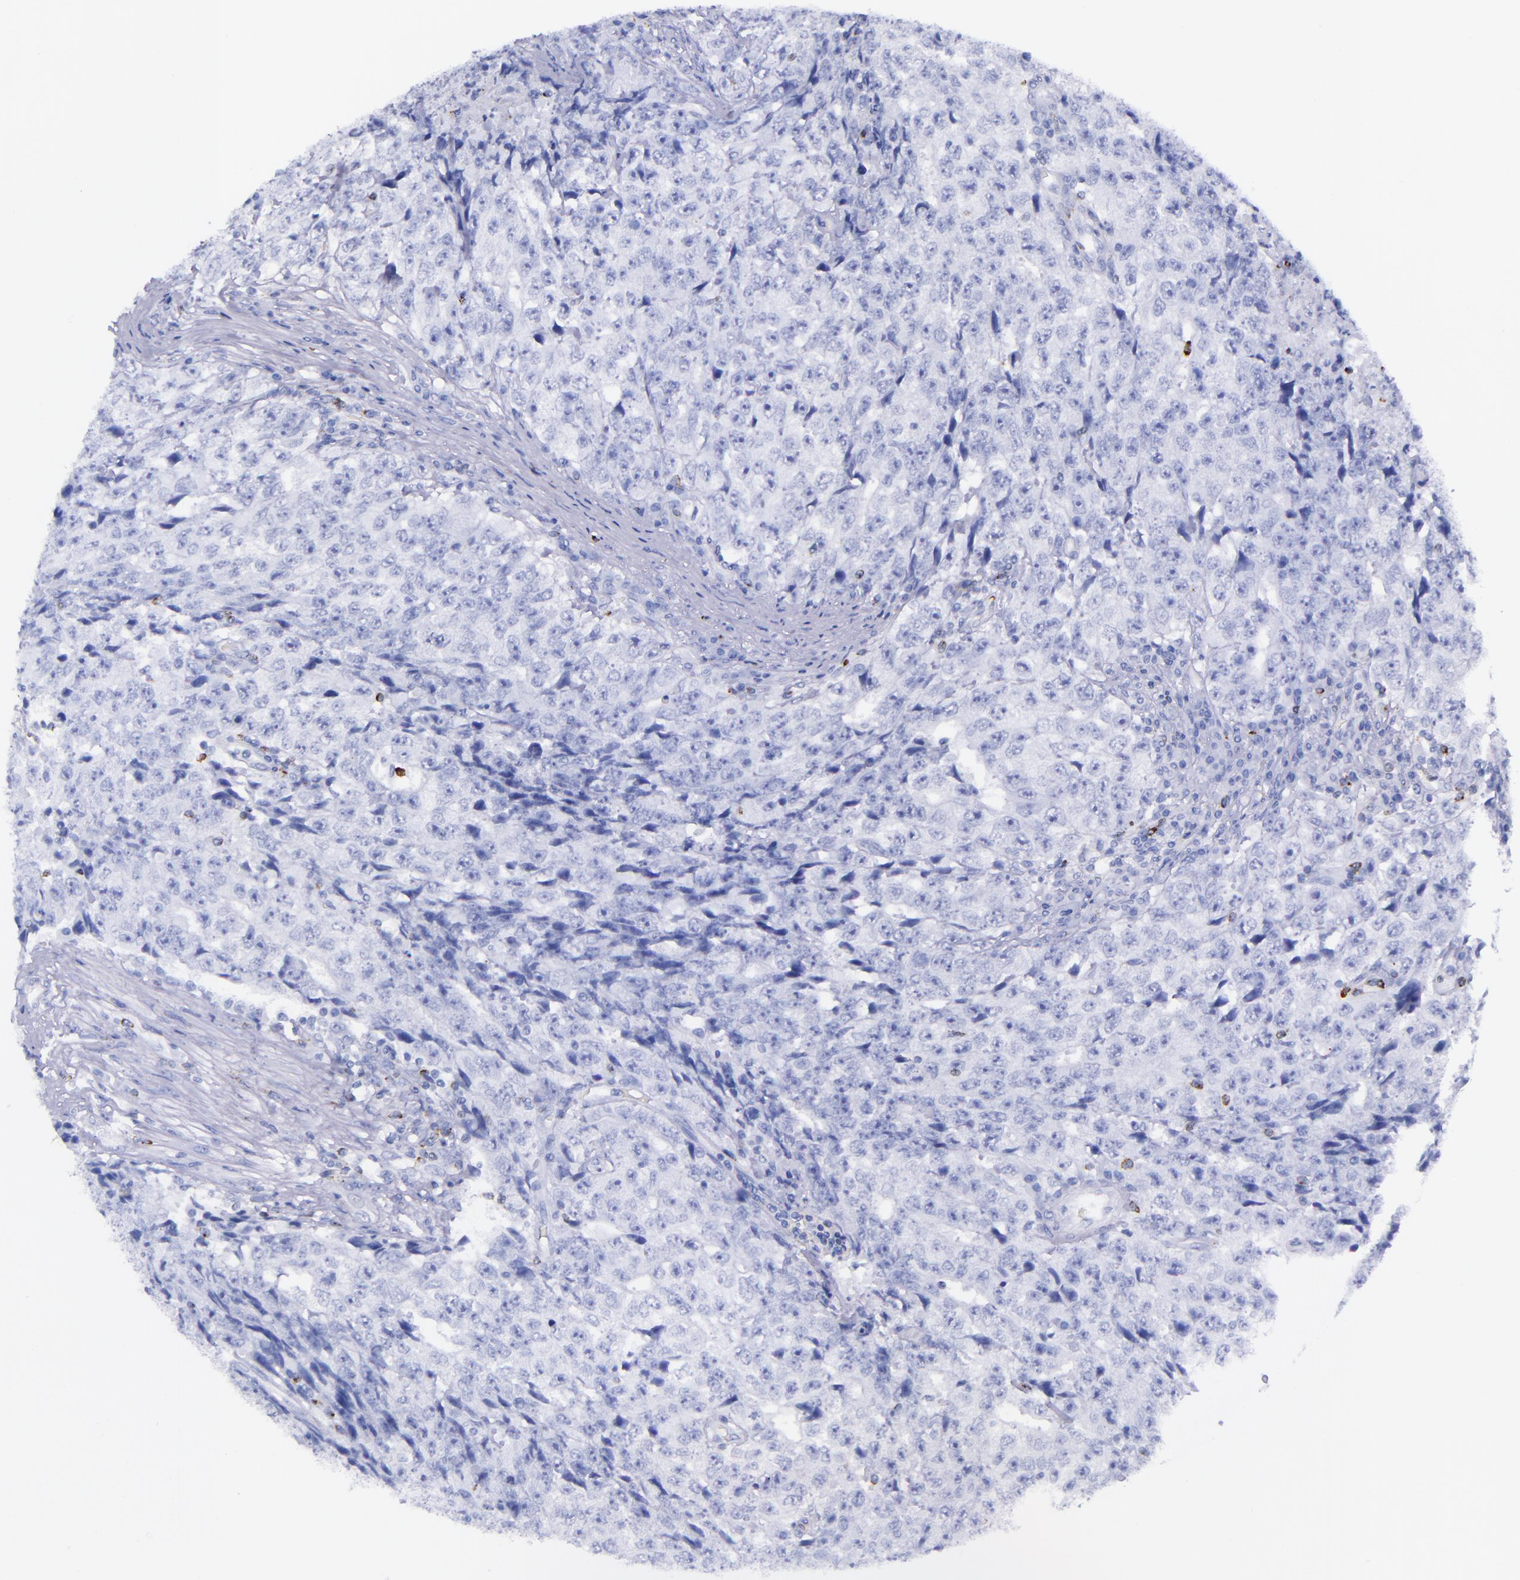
{"staining": {"intensity": "negative", "quantity": "none", "location": "none"}, "tissue": "testis cancer", "cell_type": "Tumor cells", "image_type": "cancer", "snomed": [{"axis": "morphology", "description": "Necrosis, NOS"}, {"axis": "morphology", "description": "Carcinoma, Embryonal, NOS"}, {"axis": "topography", "description": "Testis"}], "caption": "The image displays no significant staining in tumor cells of testis cancer (embryonal carcinoma).", "gene": "LAG3", "patient": {"sex": "male", "age": 19}}